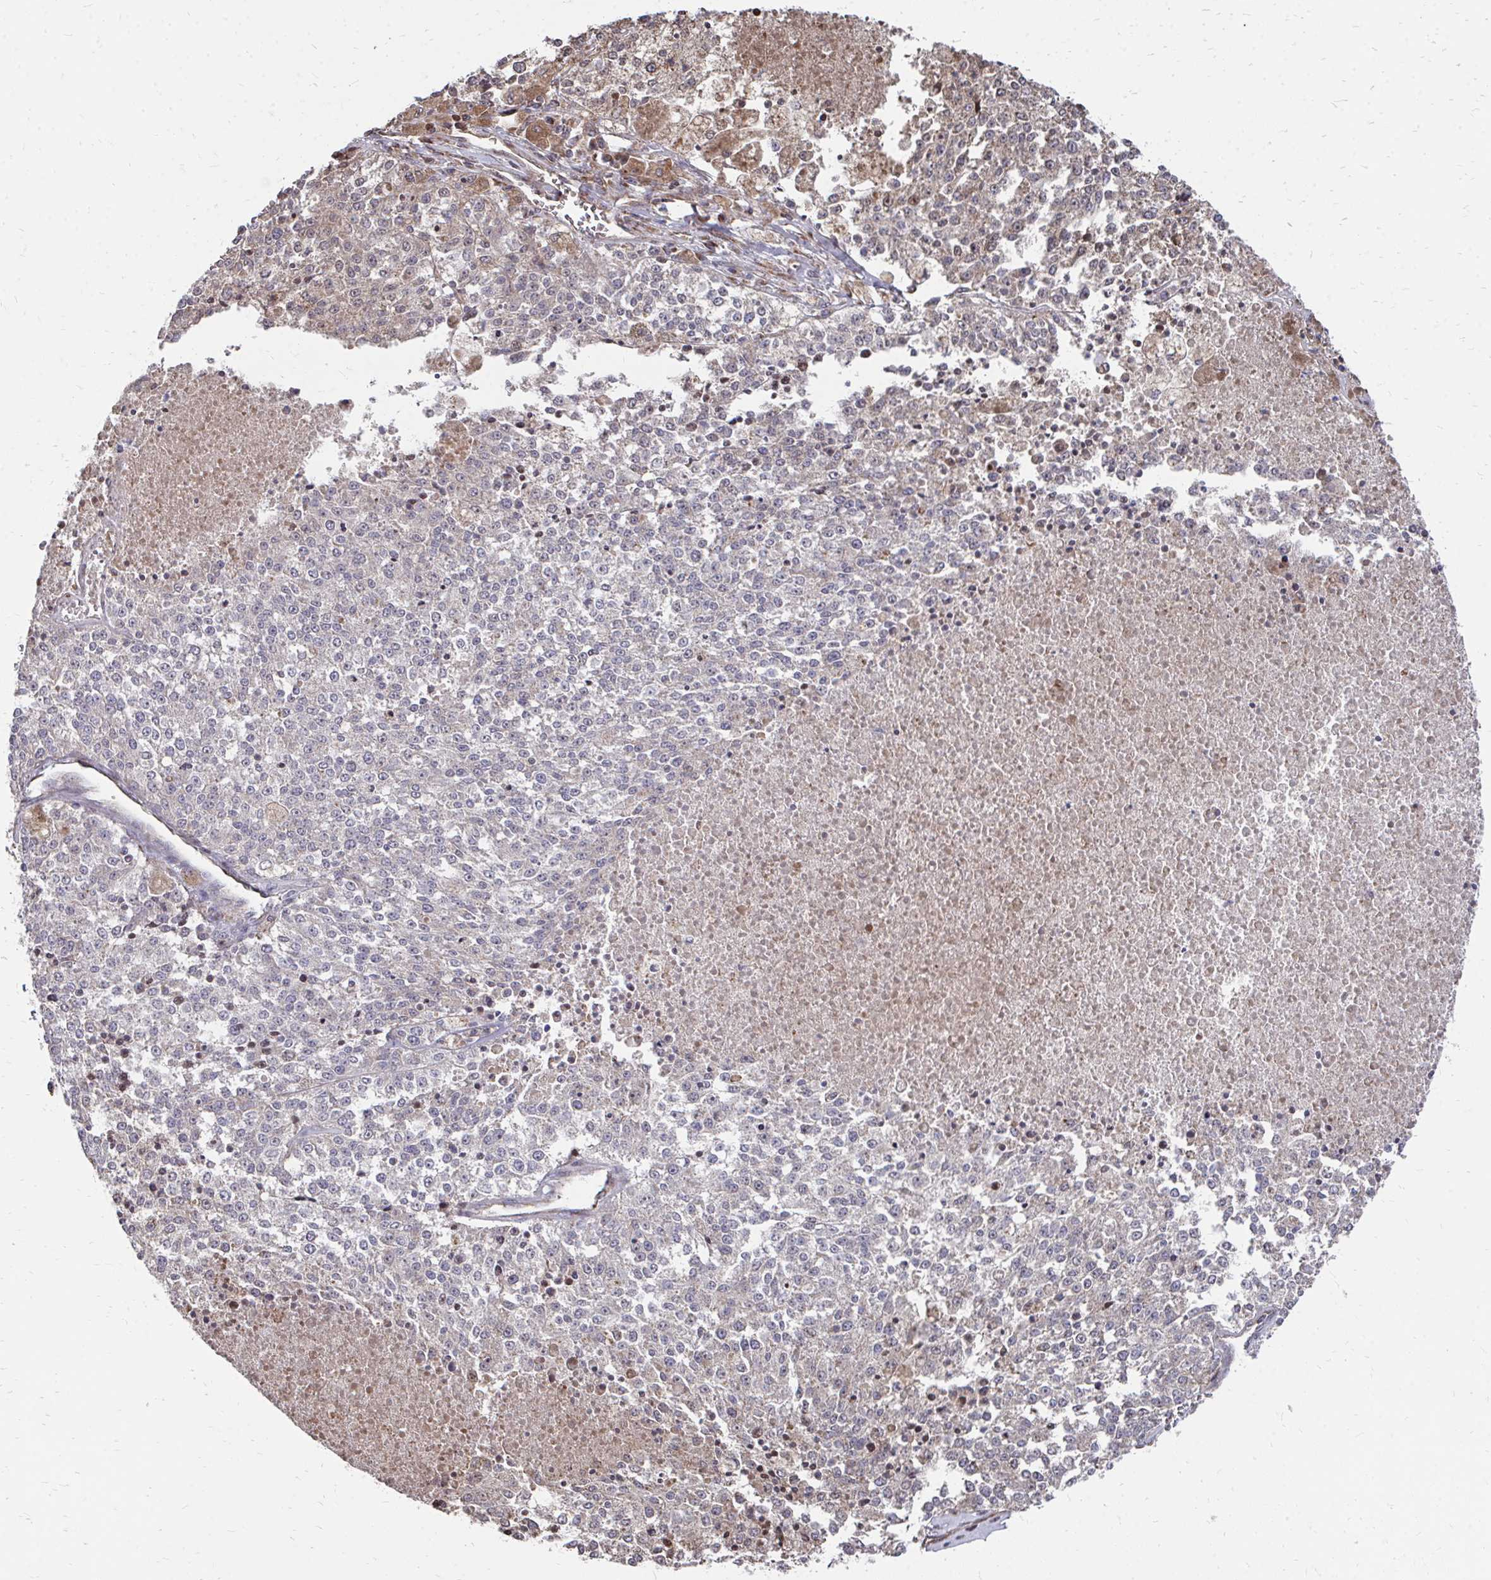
{"staining": {"intensity": "weak", "quantity": "<25%", "location": "cytoplasmic/membranous"}, "tissue": "melanoma", "cell_type": "Tumor cells", "image_type": "cancer", "snomed": [{"axis": "morphology", "description": "Malignant melanoma, NOS"}, {"axis": "topography", "description": "Skin"}], "caption": "Malignant melanoma was stained to show a protein in brown. There is no significant staining in tumor cells. Brightfield microscopy of immunohistochemistry (IHC) stained with DAB (brown) and hematoxylin (blue), captured at high magnification.", "gene": "FAM89A", "patient": {"sex": "female", "age": 64}}